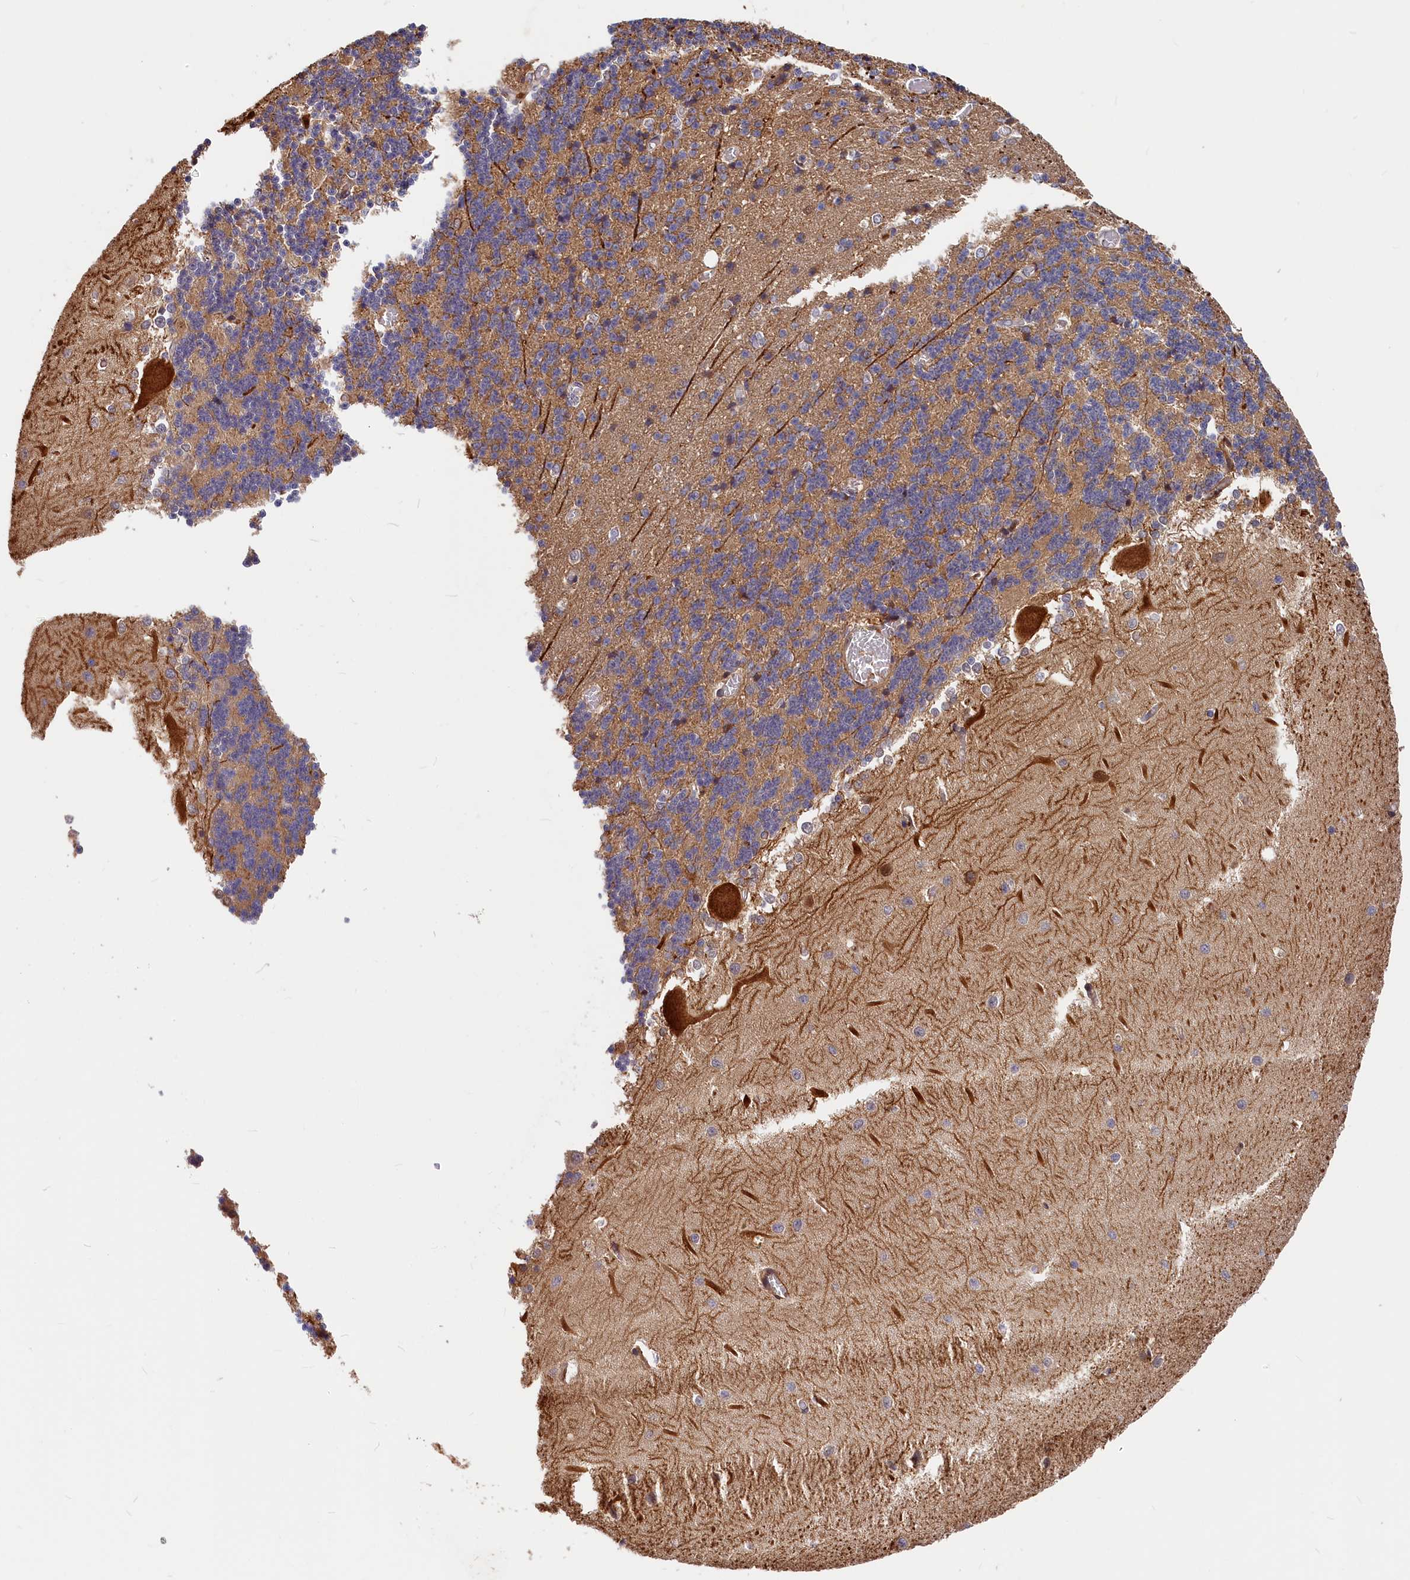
{"staining": {"intensity": "weak", "quantity": "<25%", "location": "cytoplasmic/membranous"}, "tissue": "cerebellum", "cell_type": "Cells in granular layer", "image_type": "normal", "snomed": [{"axis": "morphology", "description": "Normal tissue, NOS"}, {"axis": "topography", "description": "Cerebellum"}], "caption": "This is a micrograph of immunohistochemistry staining of normal cerebellum, which shows no positivity in cells in granular layer.", "gene": "ITIH1", "patient": {"sex": "male", "age": 37}}